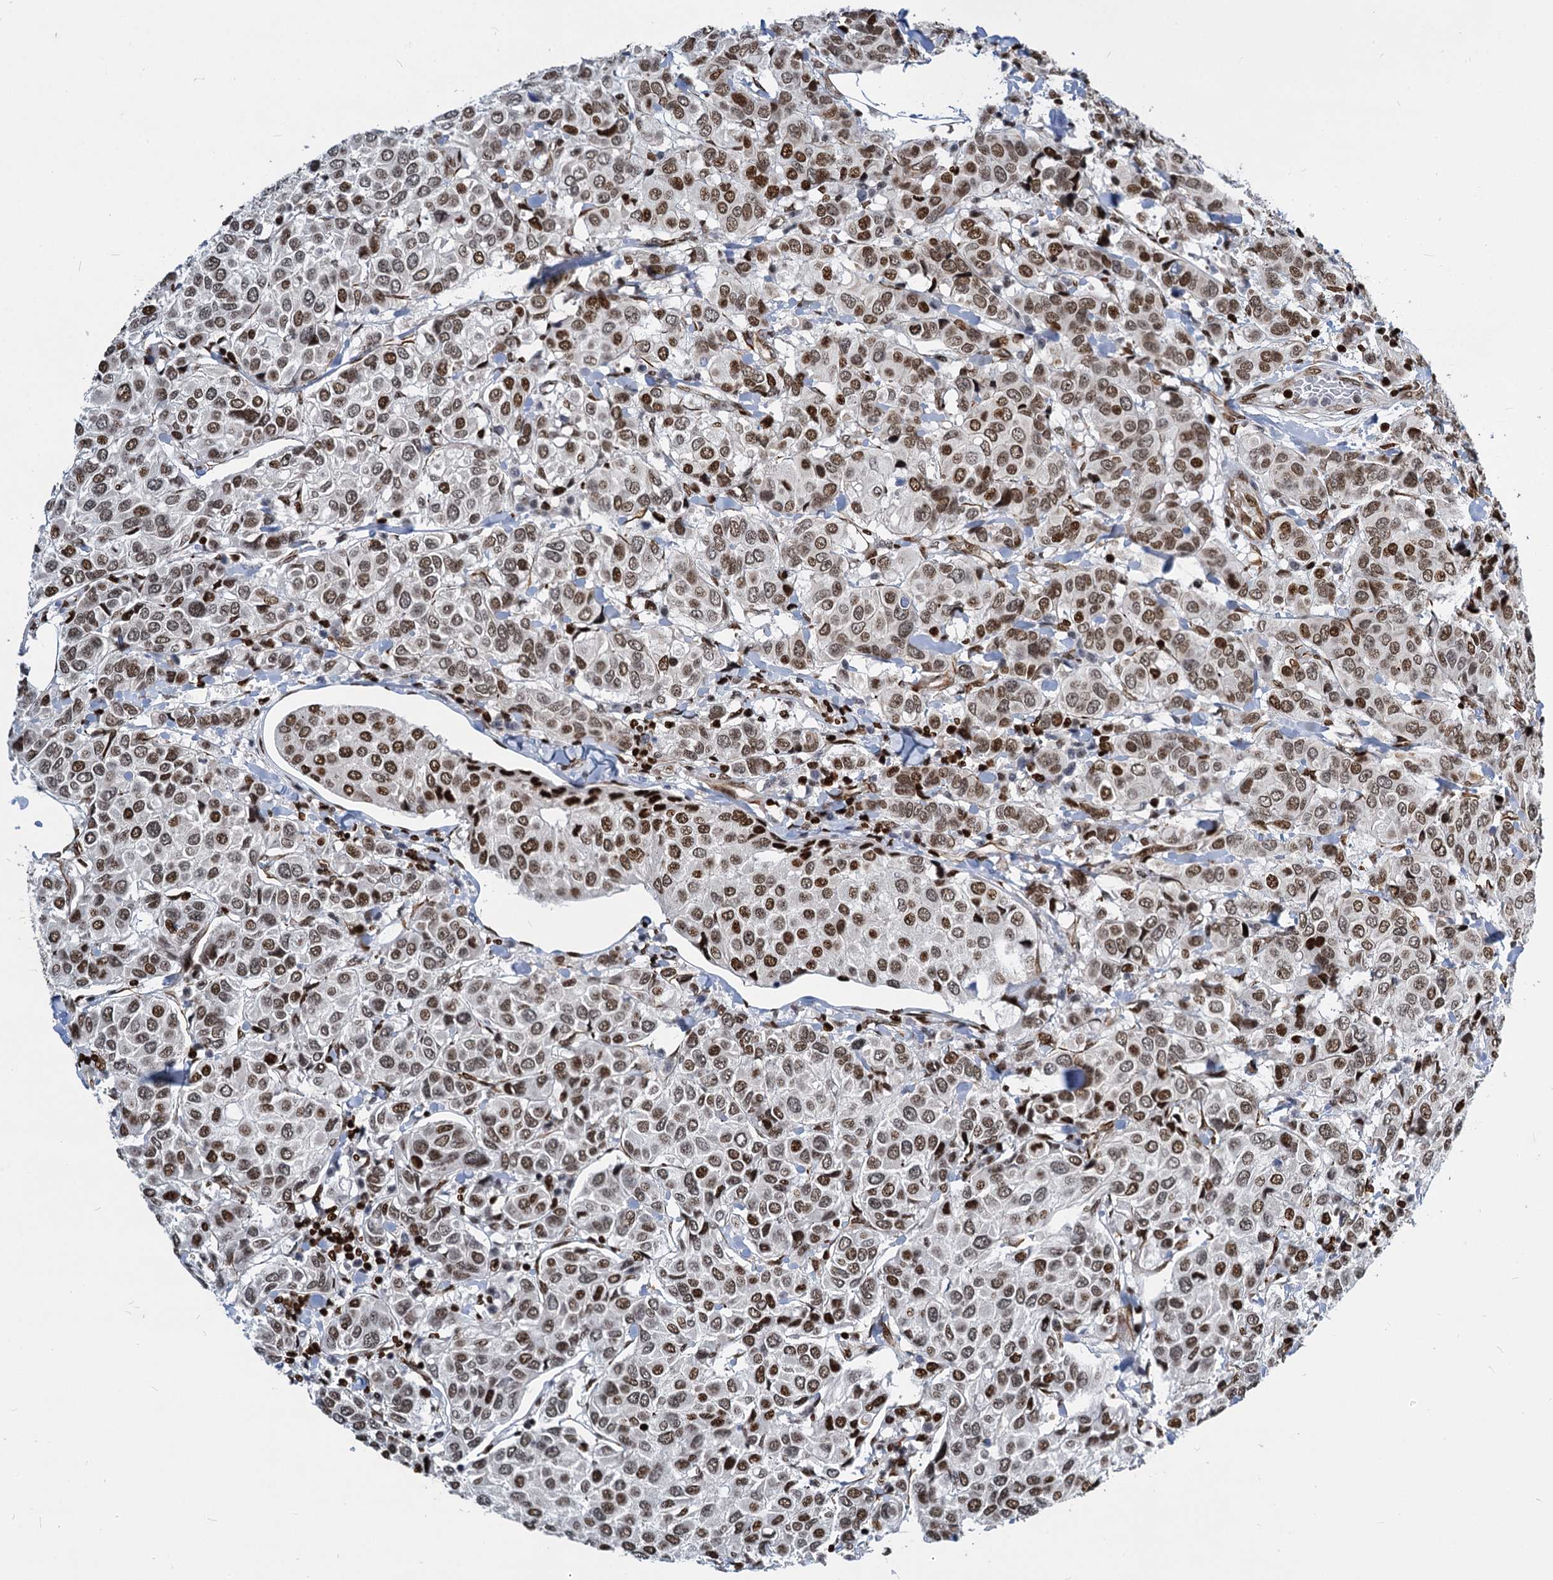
{"staining": {"intensity": "strong", "quantity": "25%-75%", "location": "nuclear"}, "tissue": "breast cancer", "cell_type": "Tumor cells", "image_type": "cancer", "snomed": [{"axis": "morphology", "description": "Duct carcinoma"}, {"axis": "topography", "description": "Breast"}], "caption": "The histopathology image shows staining of breast cancer (invasive ductal carcinoma), revealing strong nuclear protein staining (brown color) within tumor cells.", "gene": "MECP2", "patient": {"sex": "female", "age": 55}}